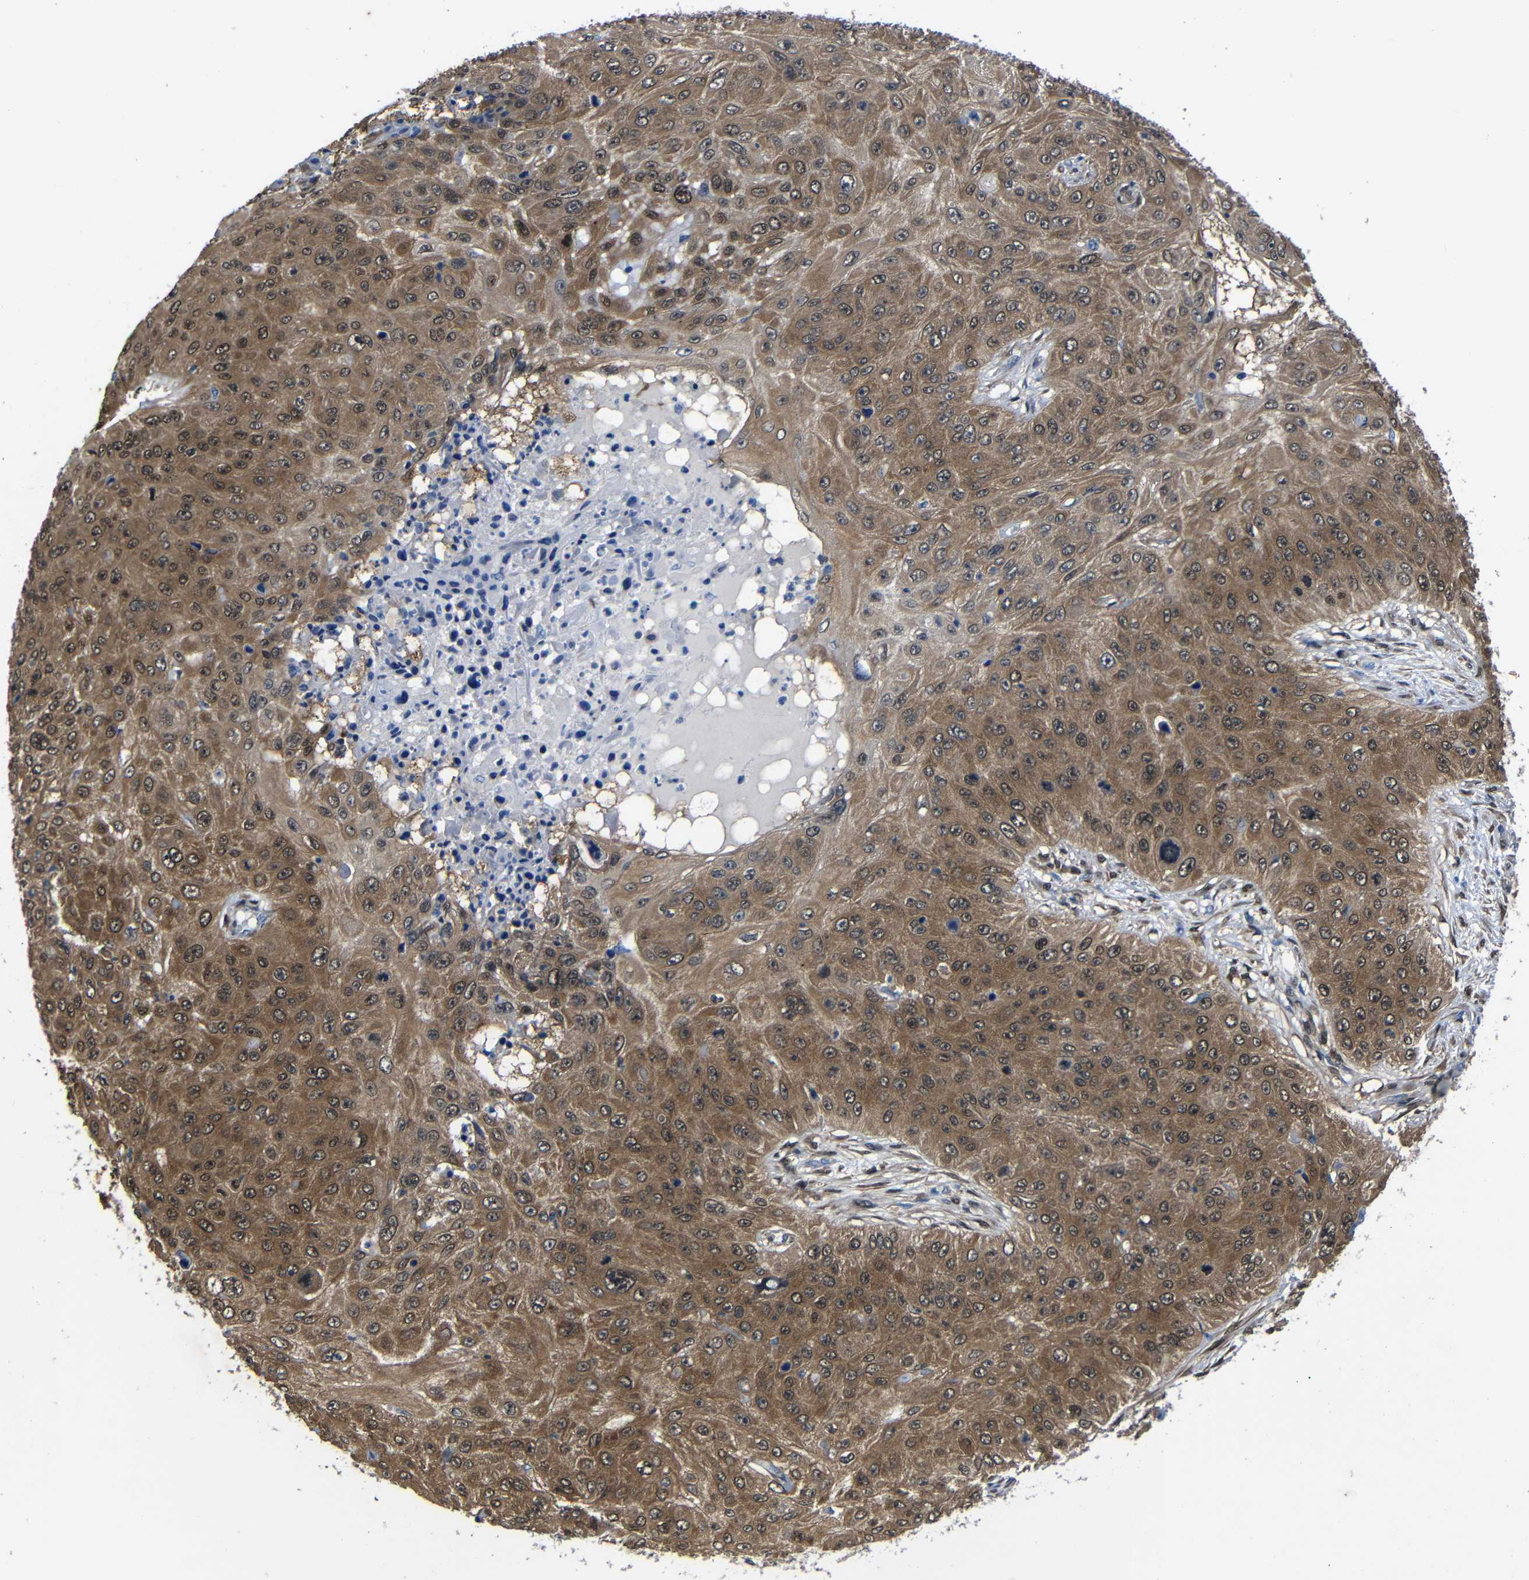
{"staining": {"intensity": "moderate", "quantity": ">75%", "location": "cytoplasmic/membranous,nuclear"}, "tissue": "skin cancer", "cell_type": "Tumor cells", "image_type": "cancer", "snomed": [{"axis": "morphology", "description": "Squamous cell carcinoma, NOS"}, {"axis": "topography", "description": "Skin"}], "caption": "Squamous cell carcinoma (skin) tissue shows moderate cytoplasmic/membranous and nuclear staining in approximately >75% of tumor cells, visualized by immunohistochemistry.", "gene": "YAP1", "patient": {"sex": "female", "age": 80}}